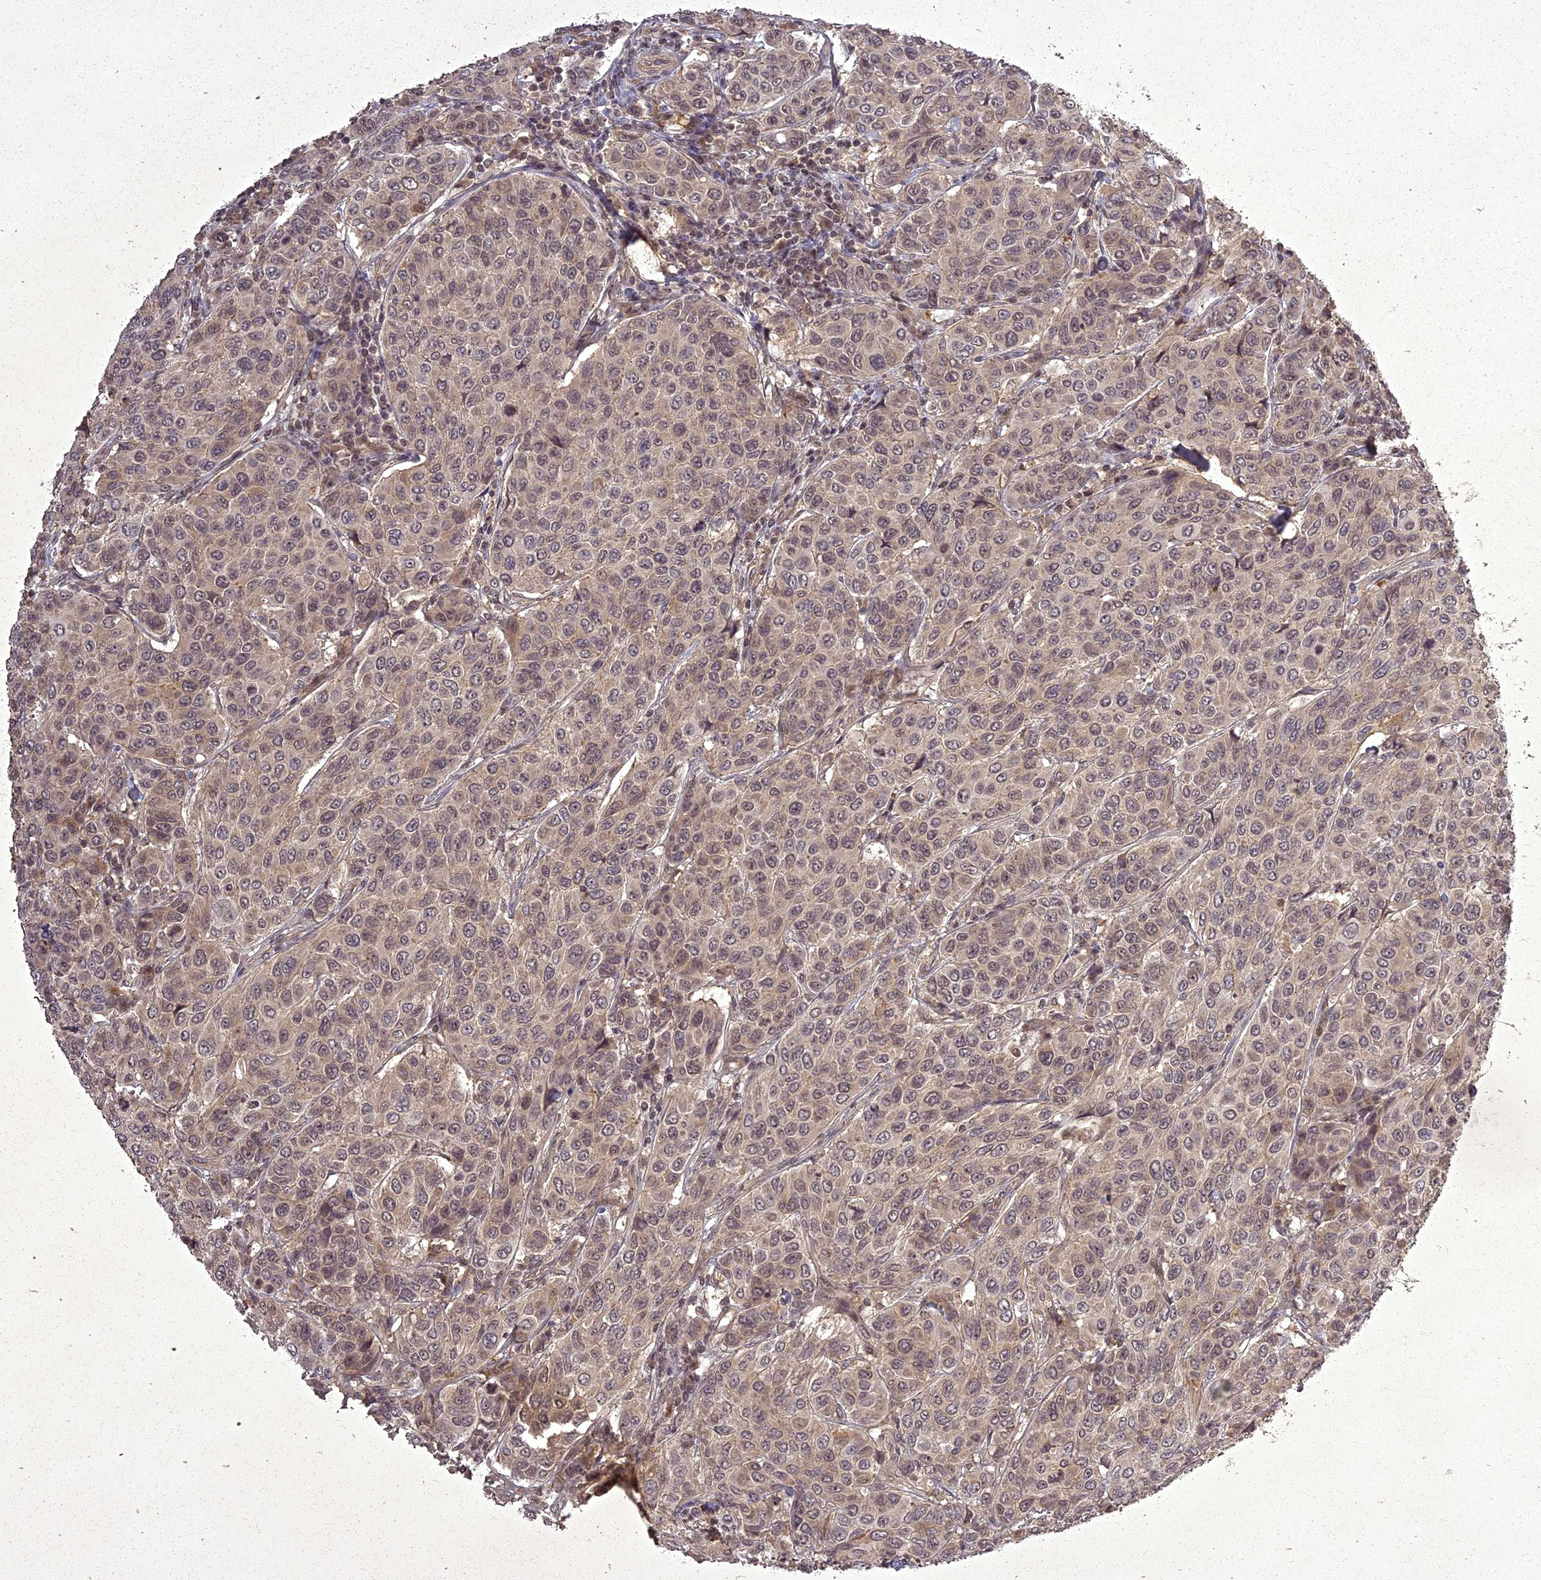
{"staining": {"intensity": "weak", "quantity": "<25%", "location": "cytoplasmic/membranous"}, "tissue": "breast cancer", "cell_type": "Tumor cells", "image_type": "cancer", "snomed": [{"axis": "morphology", "description": "Duct carcinoma"}, {"axis": "topography", "description": "Breast"}], "caption": "Photomicrograph shows no significant protein positivity in tumor cells of infiltrating ductal carcinoma (breast).", "gene": "ING5", "patient": {"sex": "female", "age": 55}}